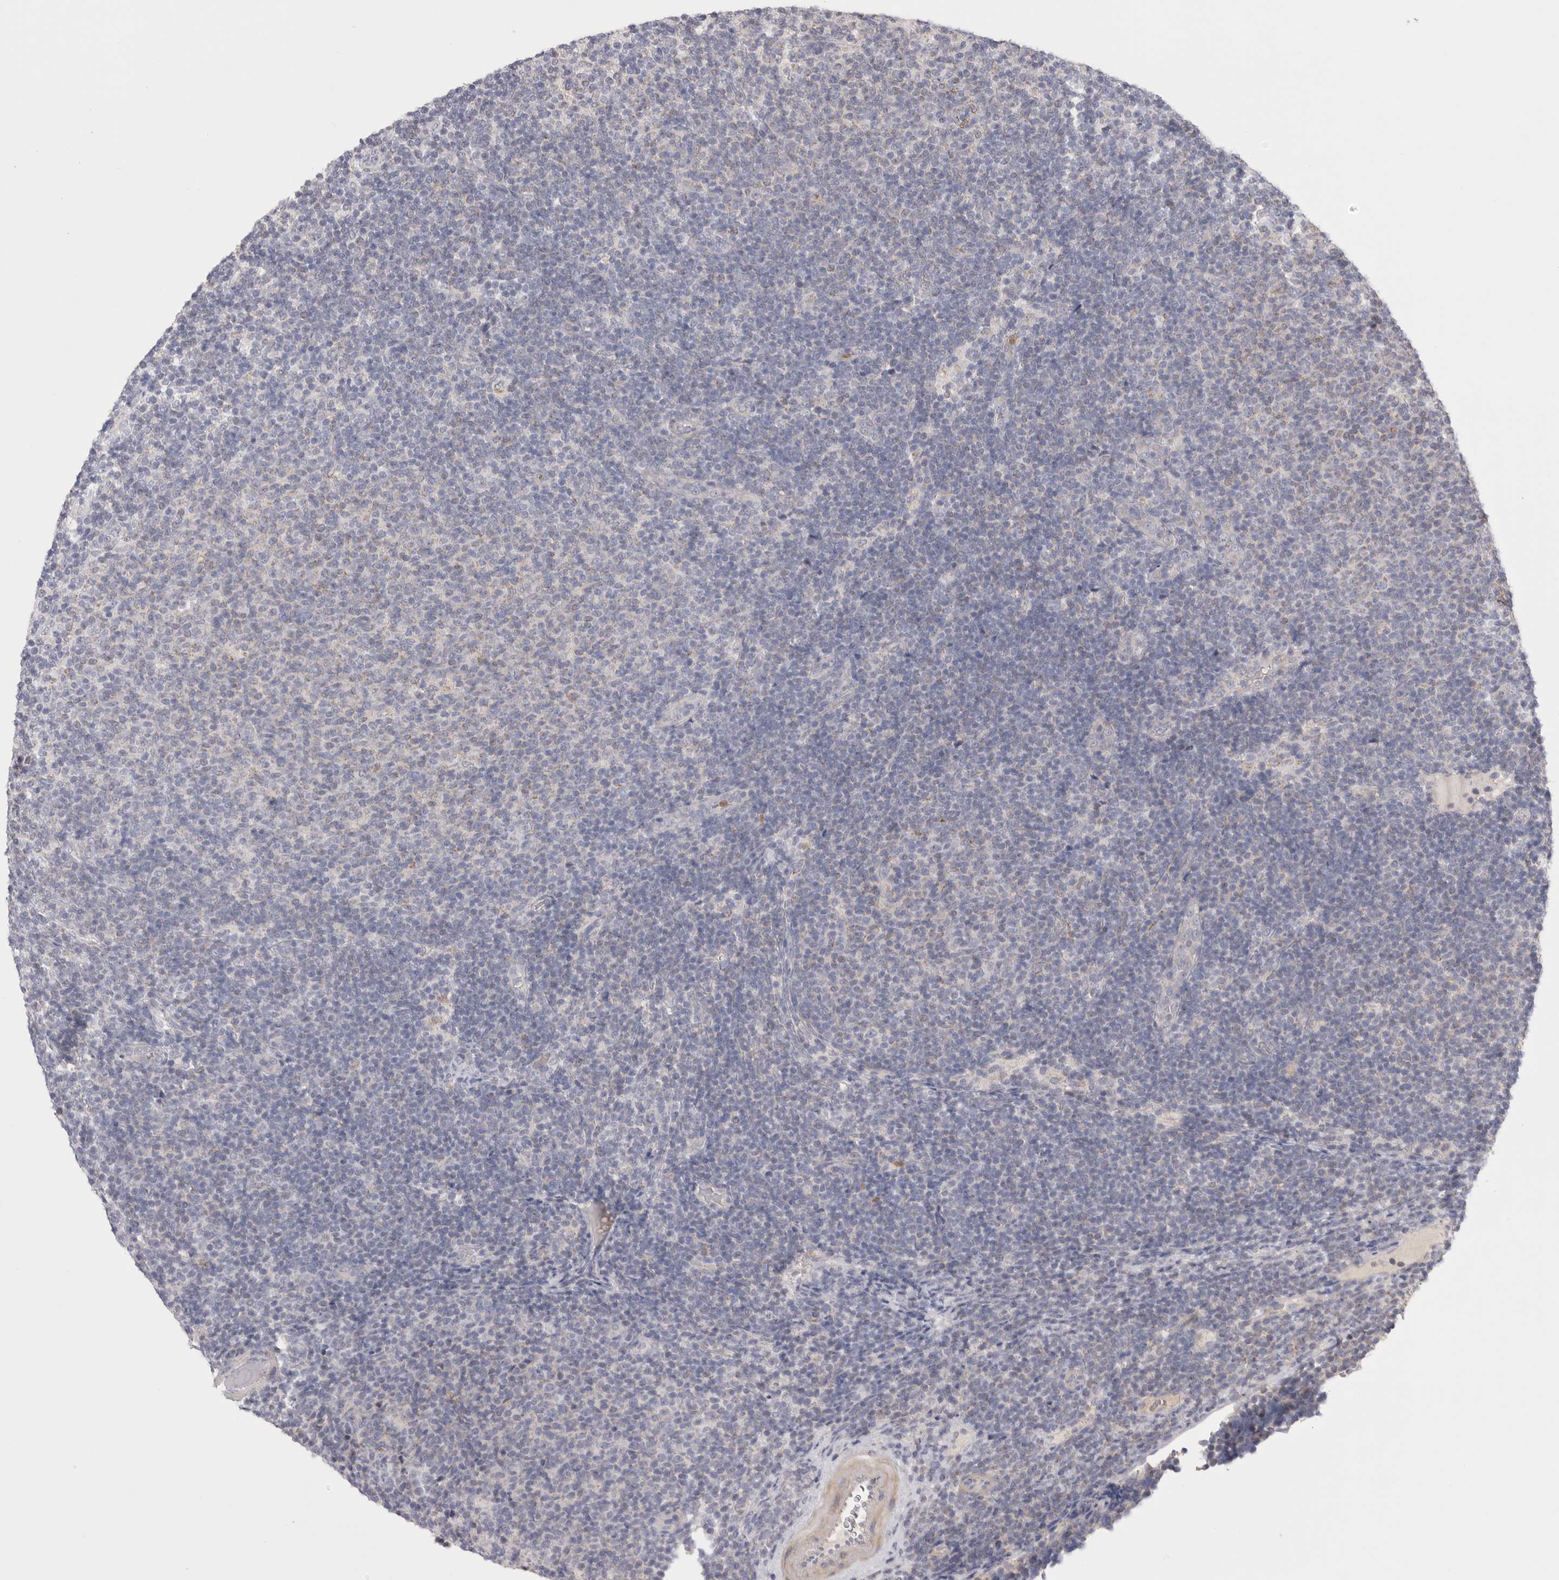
{"staining": {"intensity": "negative", "quantity": "none", "location": "none"}, "tissue": "lymphoma", "cell_type": "Tumor cells", "image_type": "cancer", "snomed": [{"axis": "morphology", "description": "Malignant lymphoma, non-Hodgkin's type, Low grade"}, {"axis": "topography", "description": "Lymph node"}], "caption": "Immunohistochemical staining of lymphoma demonstrates no significant staining in tumor cells. (Brightfield microscopy of DAB immunohistochemistry (IHC) at high magnification).", "gene": "CCDC126", "patient": {"sex": "male", "age": 66}}